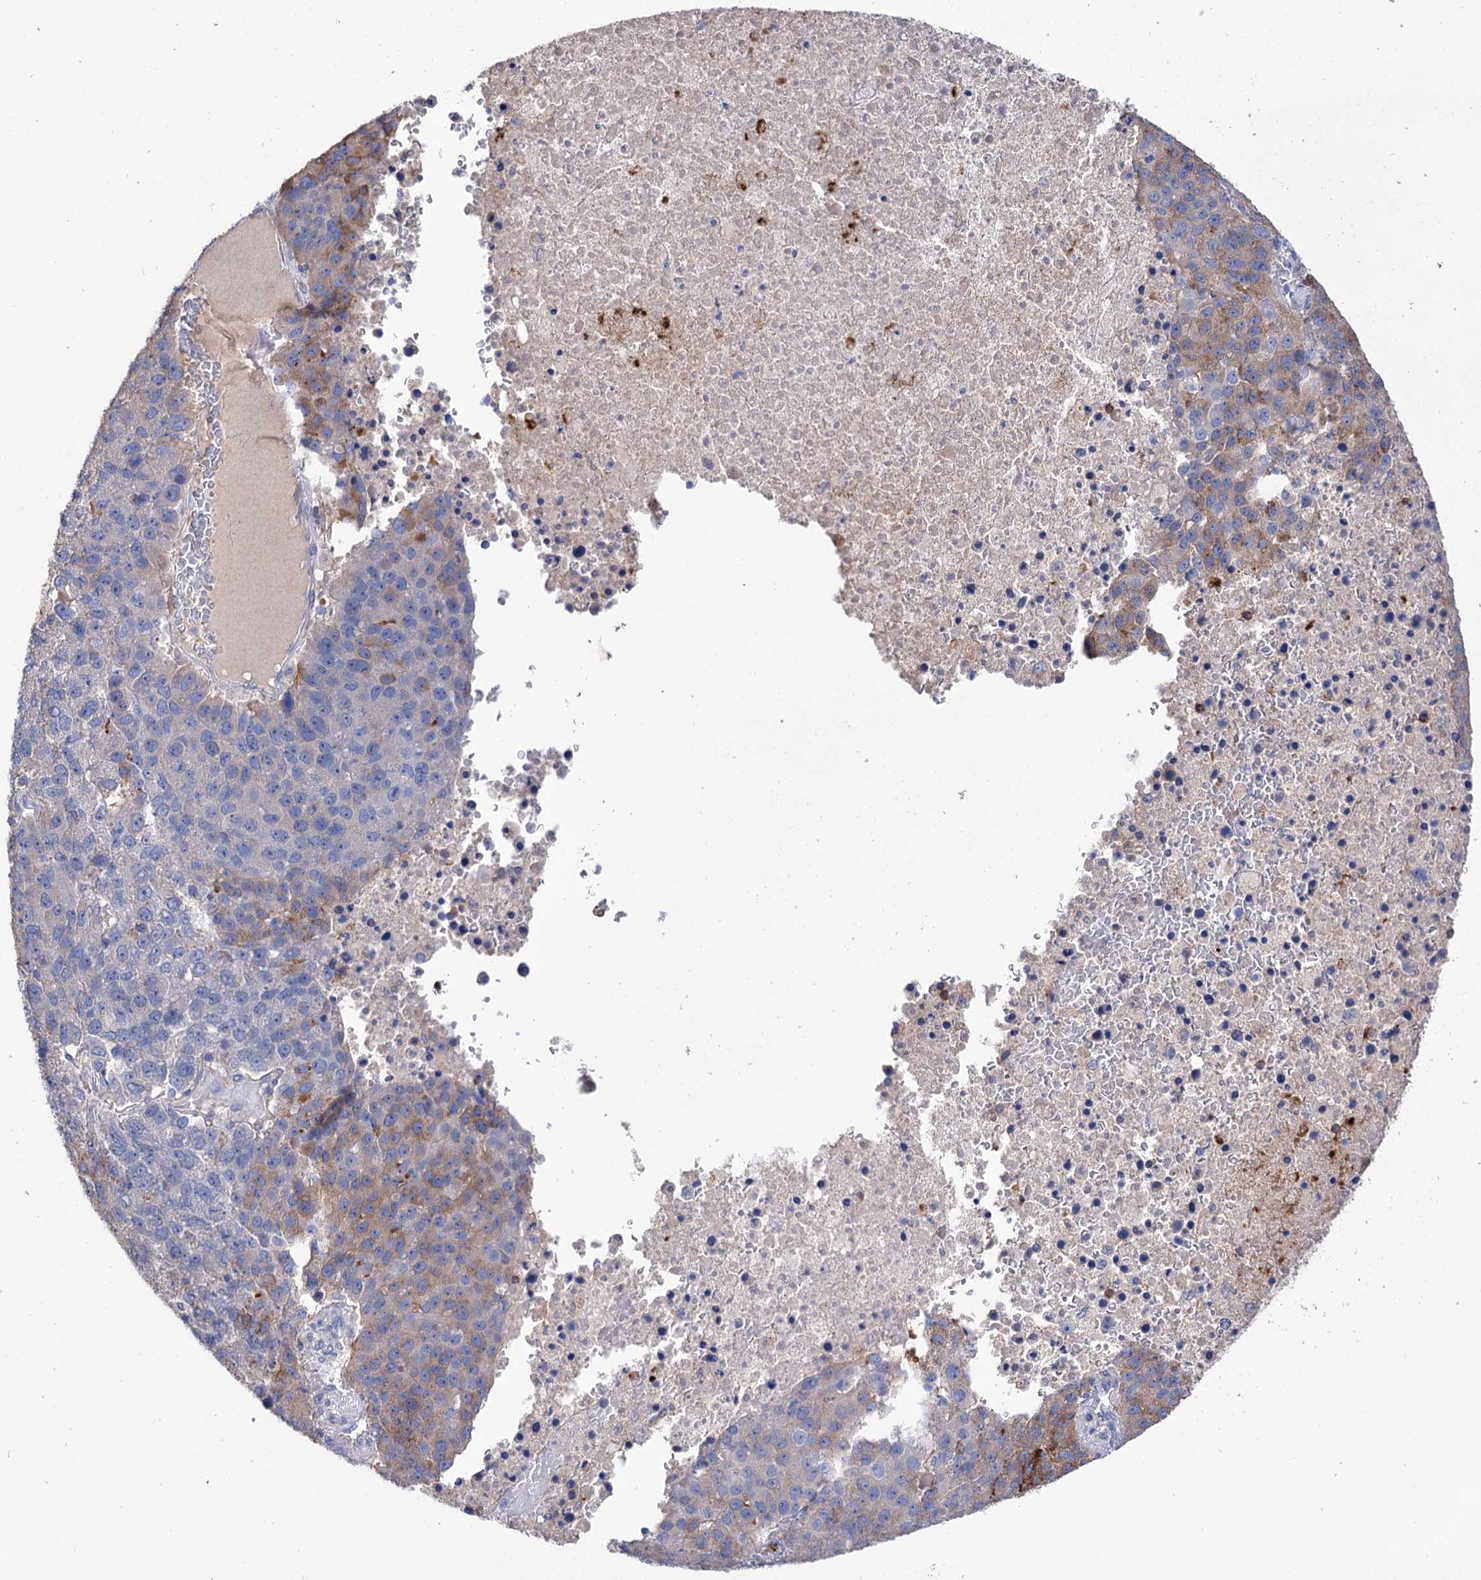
{"staining": {"intensity": "weak", "quantity": "<25%", "location": "cytoplasmic/membranous"}, "tissue": "pancreatic cancer", "cell_type": "Tumor cells", "image_type": "cancer", "snomed": [{"axis": "morphology", "description": "Adenocarcinoma, NOS"}, {"axis": "topography", "description": "Pancreas"}], "caption": "The histopathology image demonstrates no staining of tumor cells in adenocarcinoma (pancreatic).", "gene": "BBS4", "patient": {"sex": "female", "age": 61}}